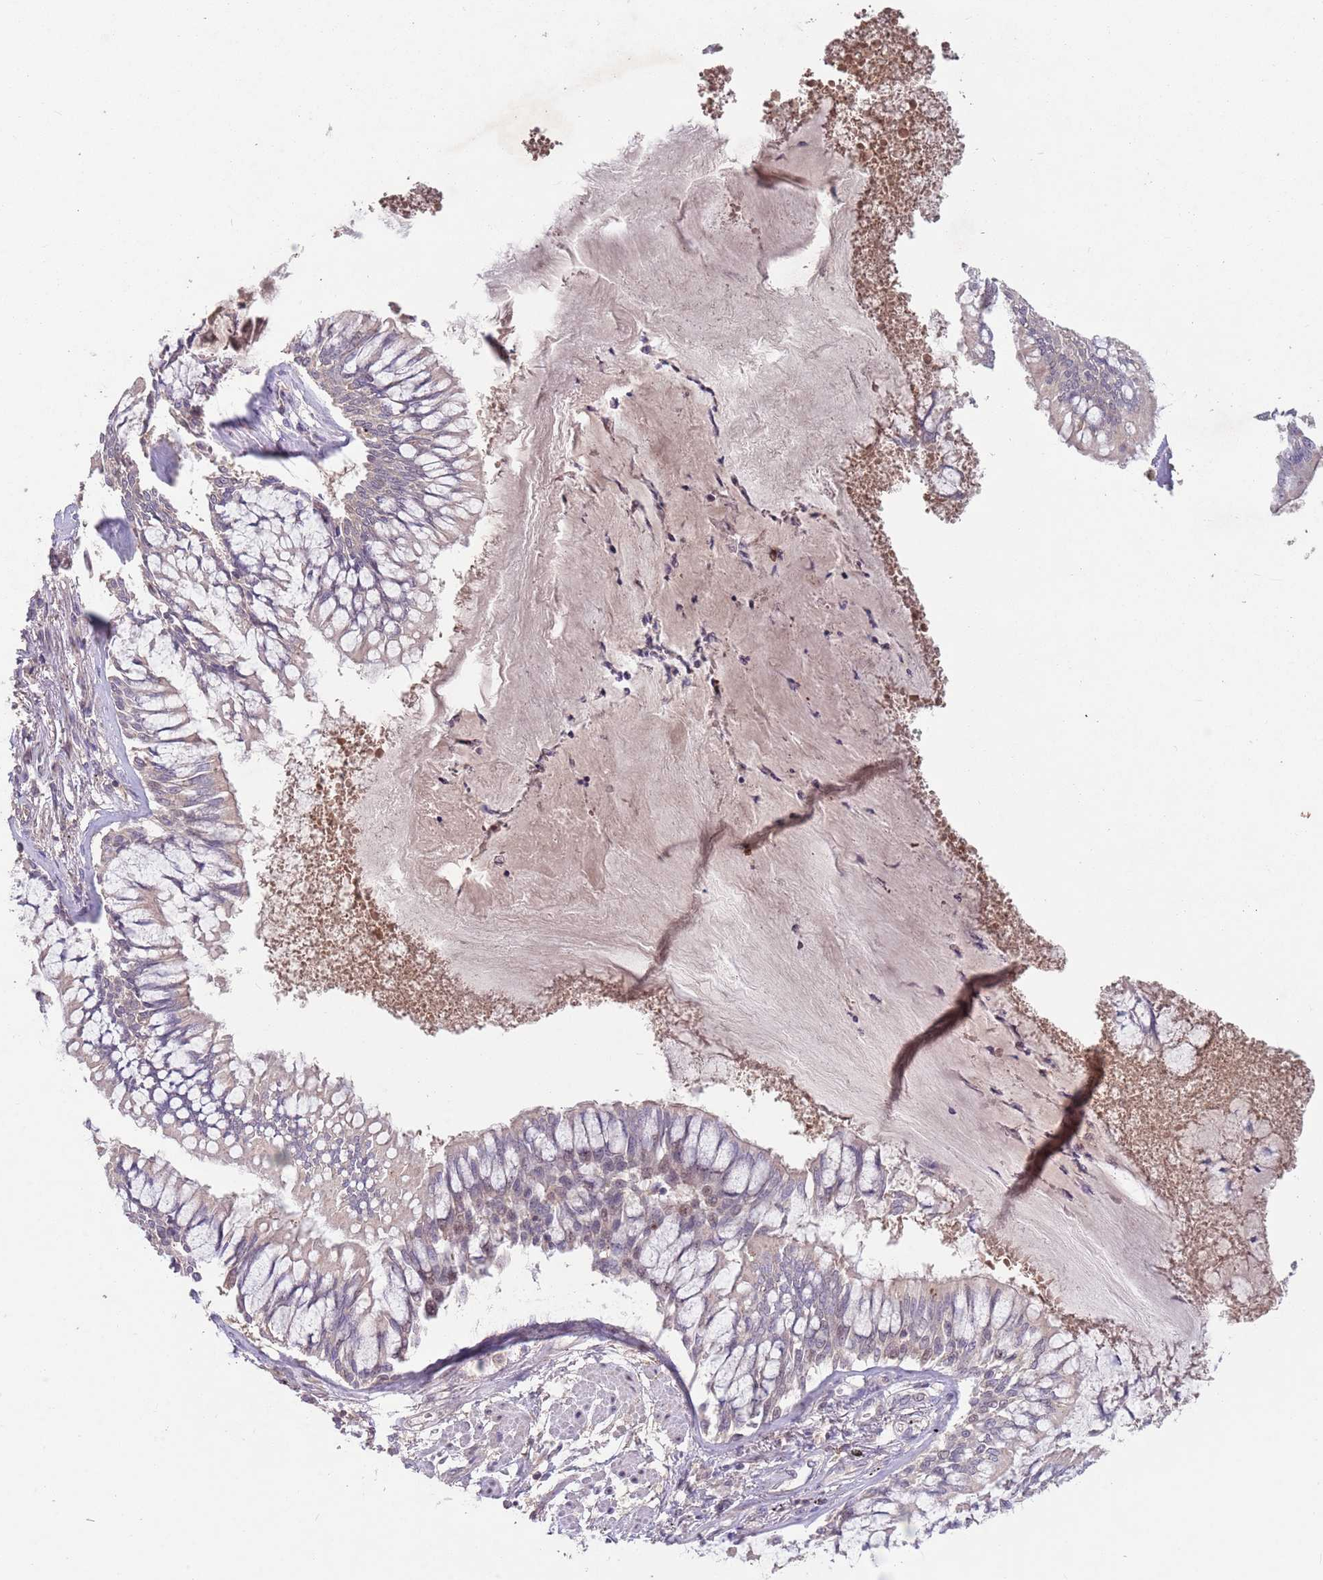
{"staining": {"intensity": "negative", "quantity": "none", "location": "none"}, "tissue": "lung cancer", "cell_type": "Tumor cells", "image_type": "cancer", "snomed": [{"axis": "morphology", "description": "Adenocarcinoma, NOS"}, {"axis": "topography", "description": "Lung"}], "caption": "Tumor cells are negative for brown protein staining in lung cancer (adenocarcinoma).", "gene": "MEI1", "patient": {"sex": "male", "age": 67}}